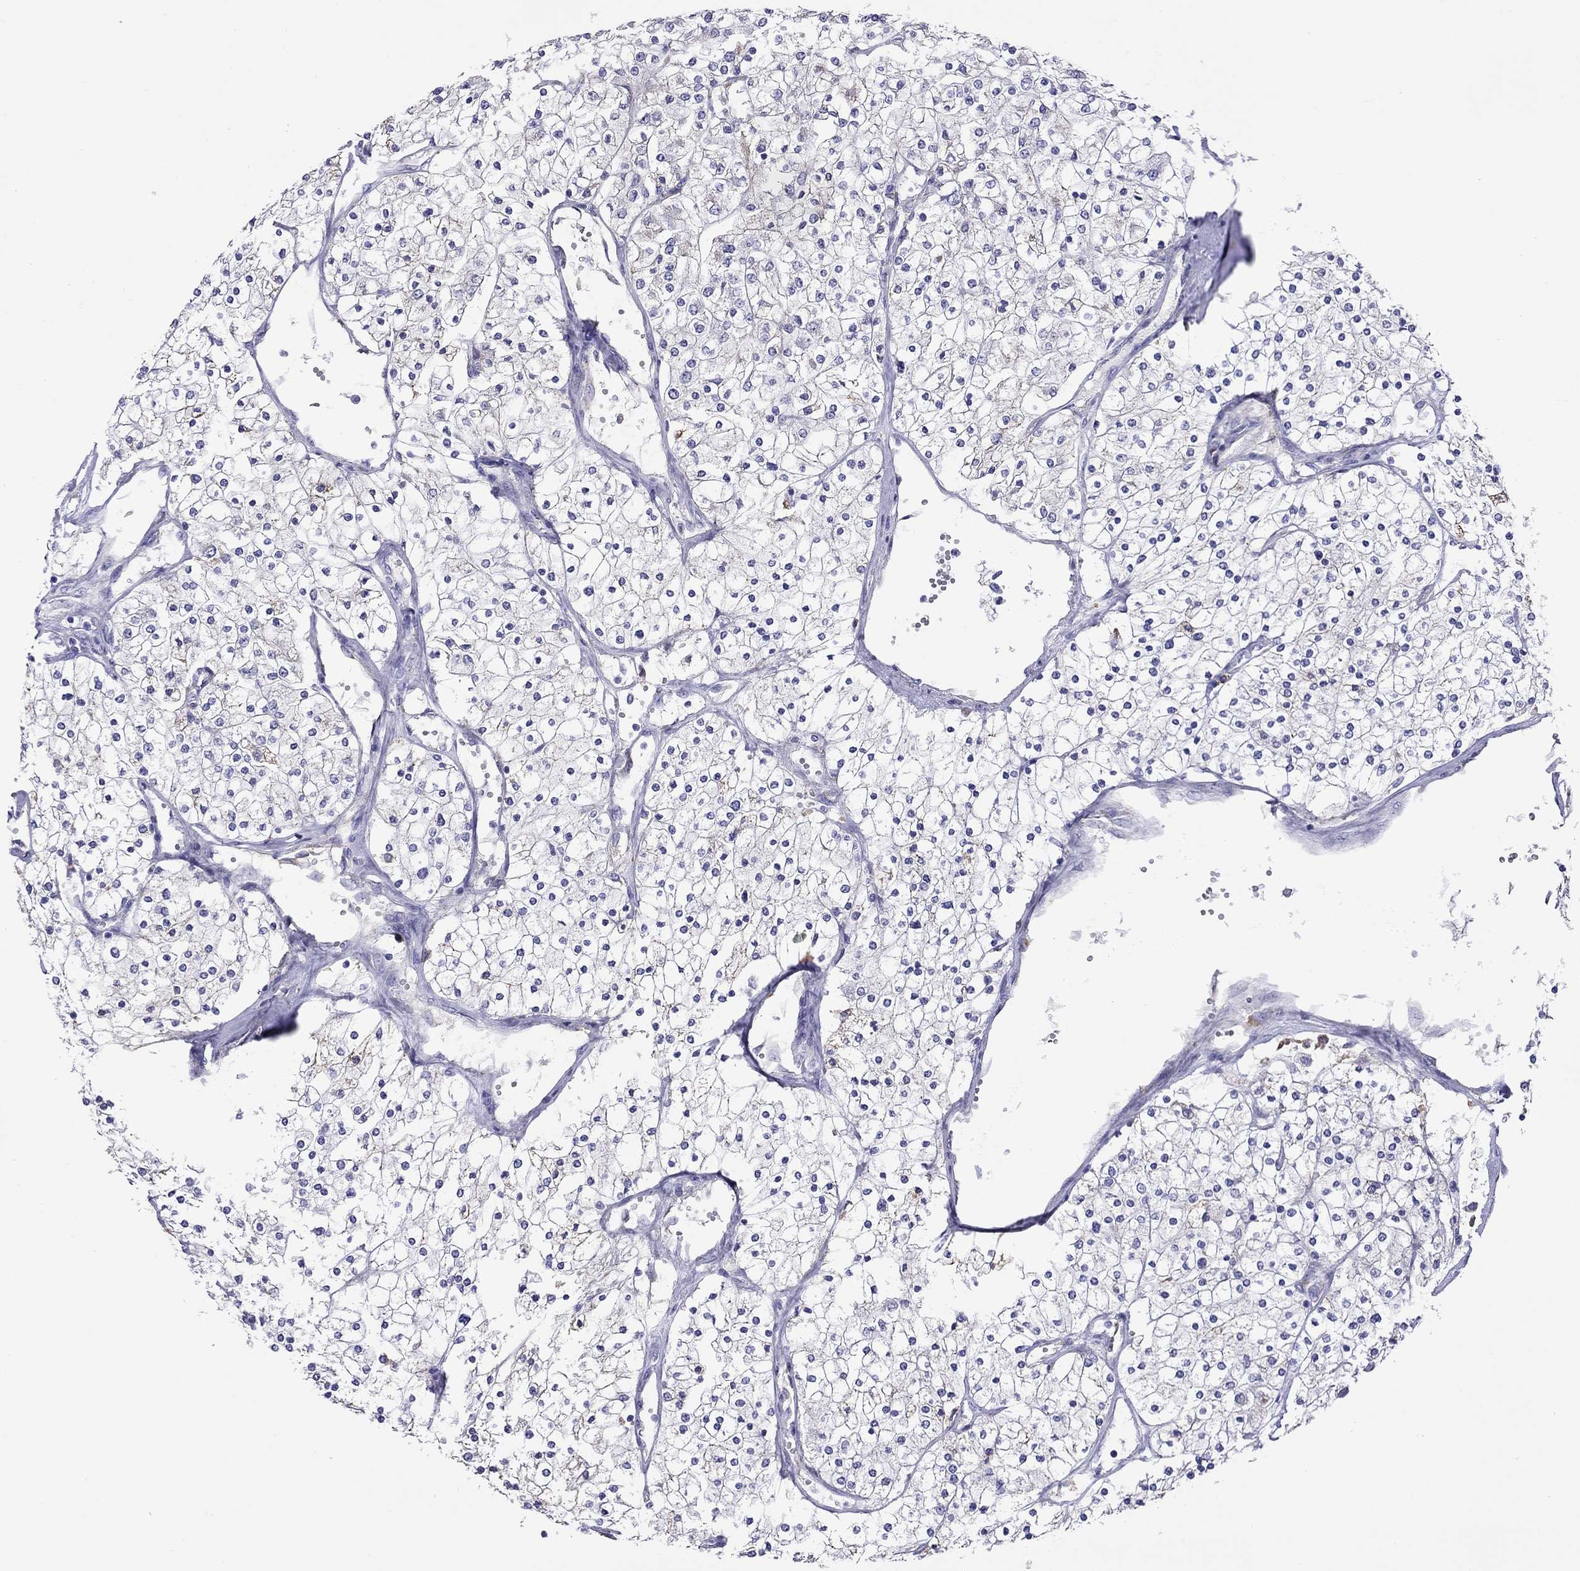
{"staining": {"intensity": "negative", "quantity": "none", "location": "none"}, "tissue": "renal cancer", "cell_type": "Tumor cells", "image_type": "cancer", "snomed": [{"axis": "morphology", "description": "Adenocarcinoma, NOS"}, {"axis": "topography", "description": "Kidney"}], "caption": "An immunohistochemistry photomicrograph of renal cancer (adenocarcinoma) is shown. There is no staining in tumor cells of renal cancer (adenocarcinoma). Brightfield microscopy of IHC stained with DAB (brown) and hematoxylin (blue), captured at high magnification.", "gene": "SLC30A8", "patient": {"sex": "male", "age": 80}}